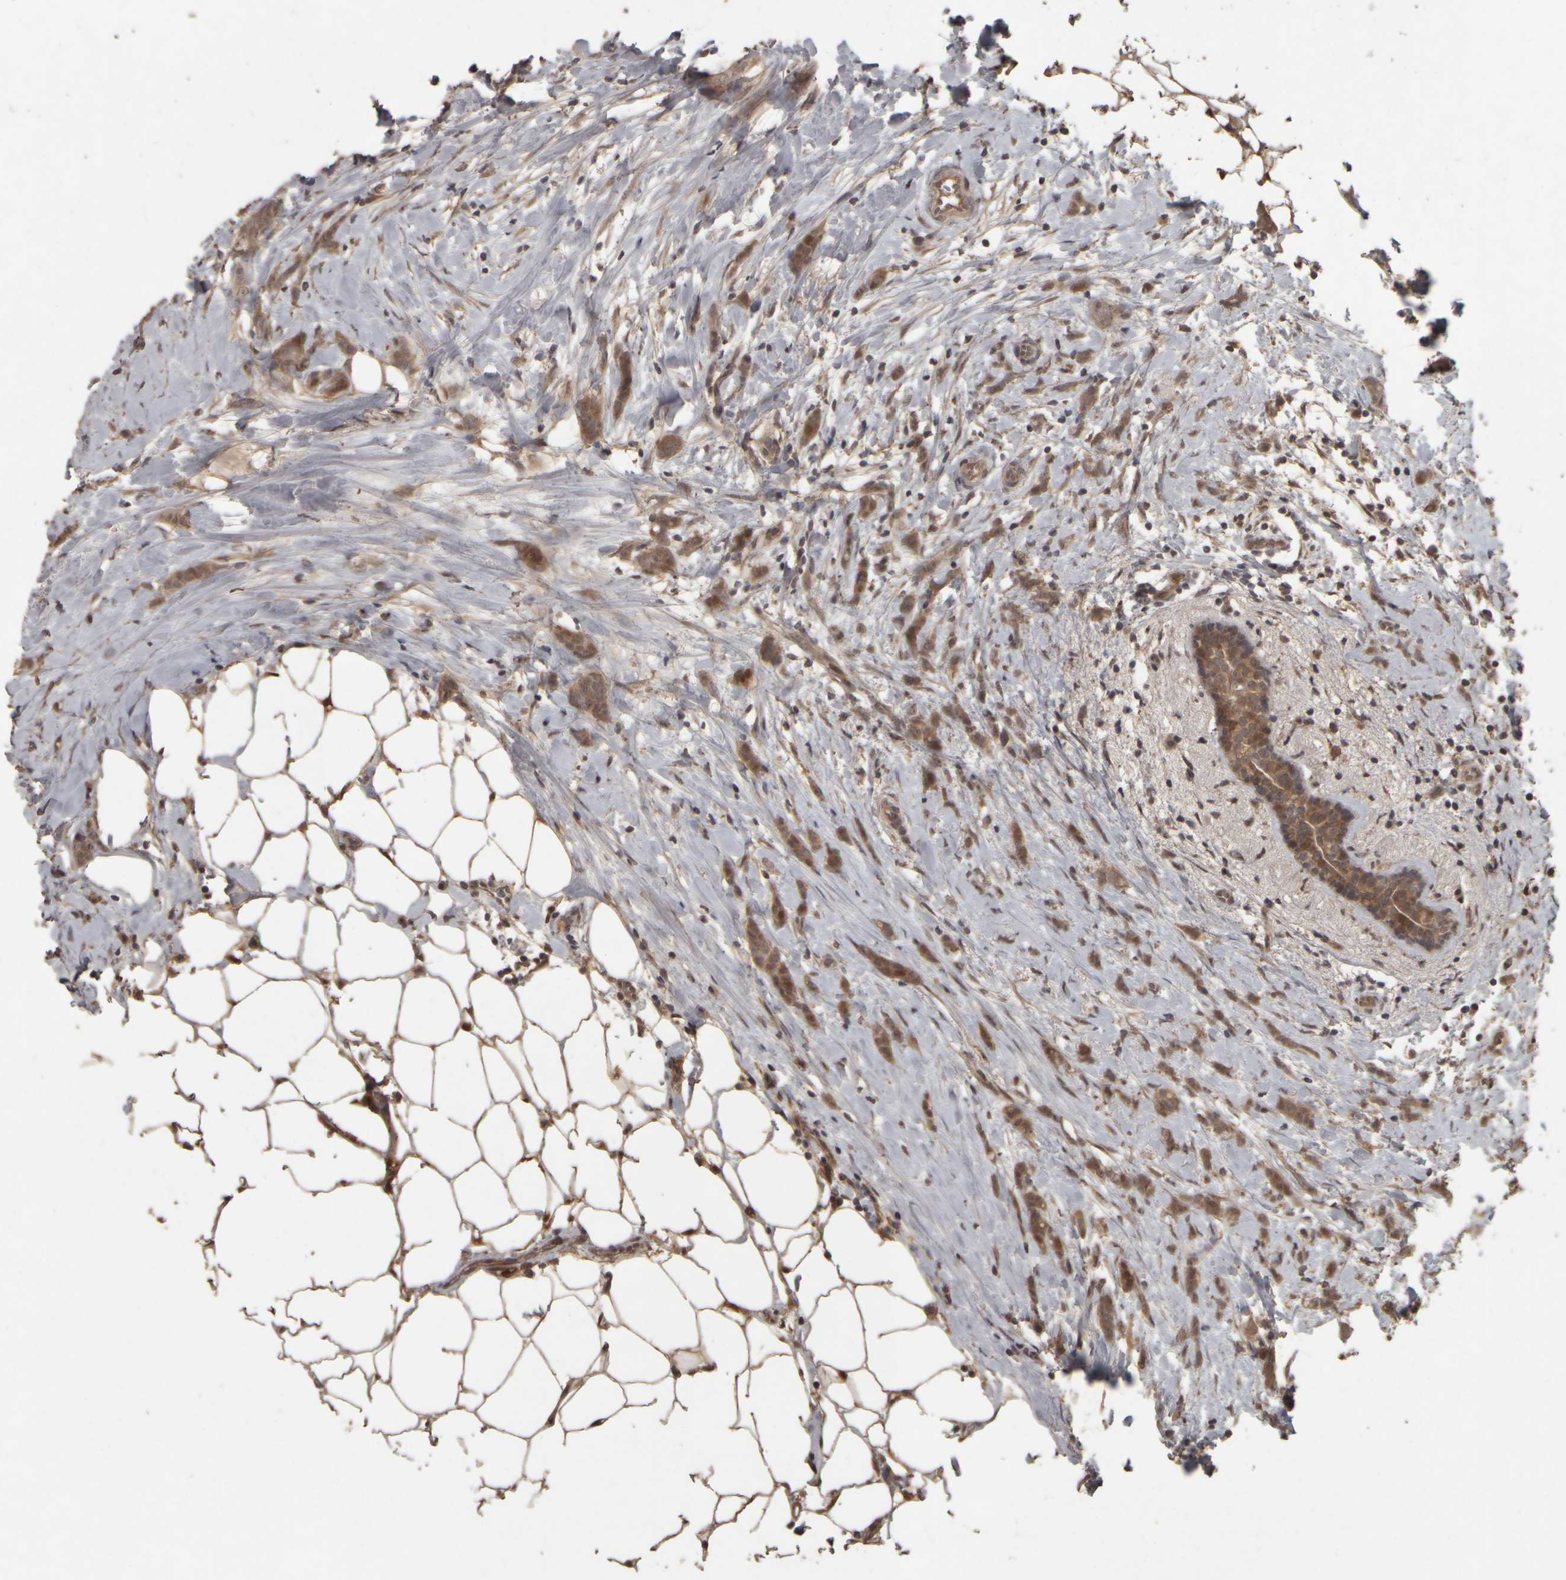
{"staining": {"intensity": "moderate", "quantity": ">75%", "location": "cytoplasmic/membranous"}, "tissue": "breast cancer", "cell_type": "Tumor cells", "image_type": "cancer", "snomed": [{"axis": "morphology", "description": "Lobular carcinoma, in situ"}, {"axis": "morphology", "description": "Lobular carcinoma"}, {"axis": "topography", "description": "Breast"}], "caption": "Tumor cells exhibit medium levels of moderate cytoplasmic/membranous positivity in approximately >75% of cells in human breast lobular carcinoma in situ. (DAB (3,3'-diaminobenzidine) IHC with brightfield microscopy, high magnification).", "gene": "ACO1", "patient": {"sex": "female", "age": 41}}